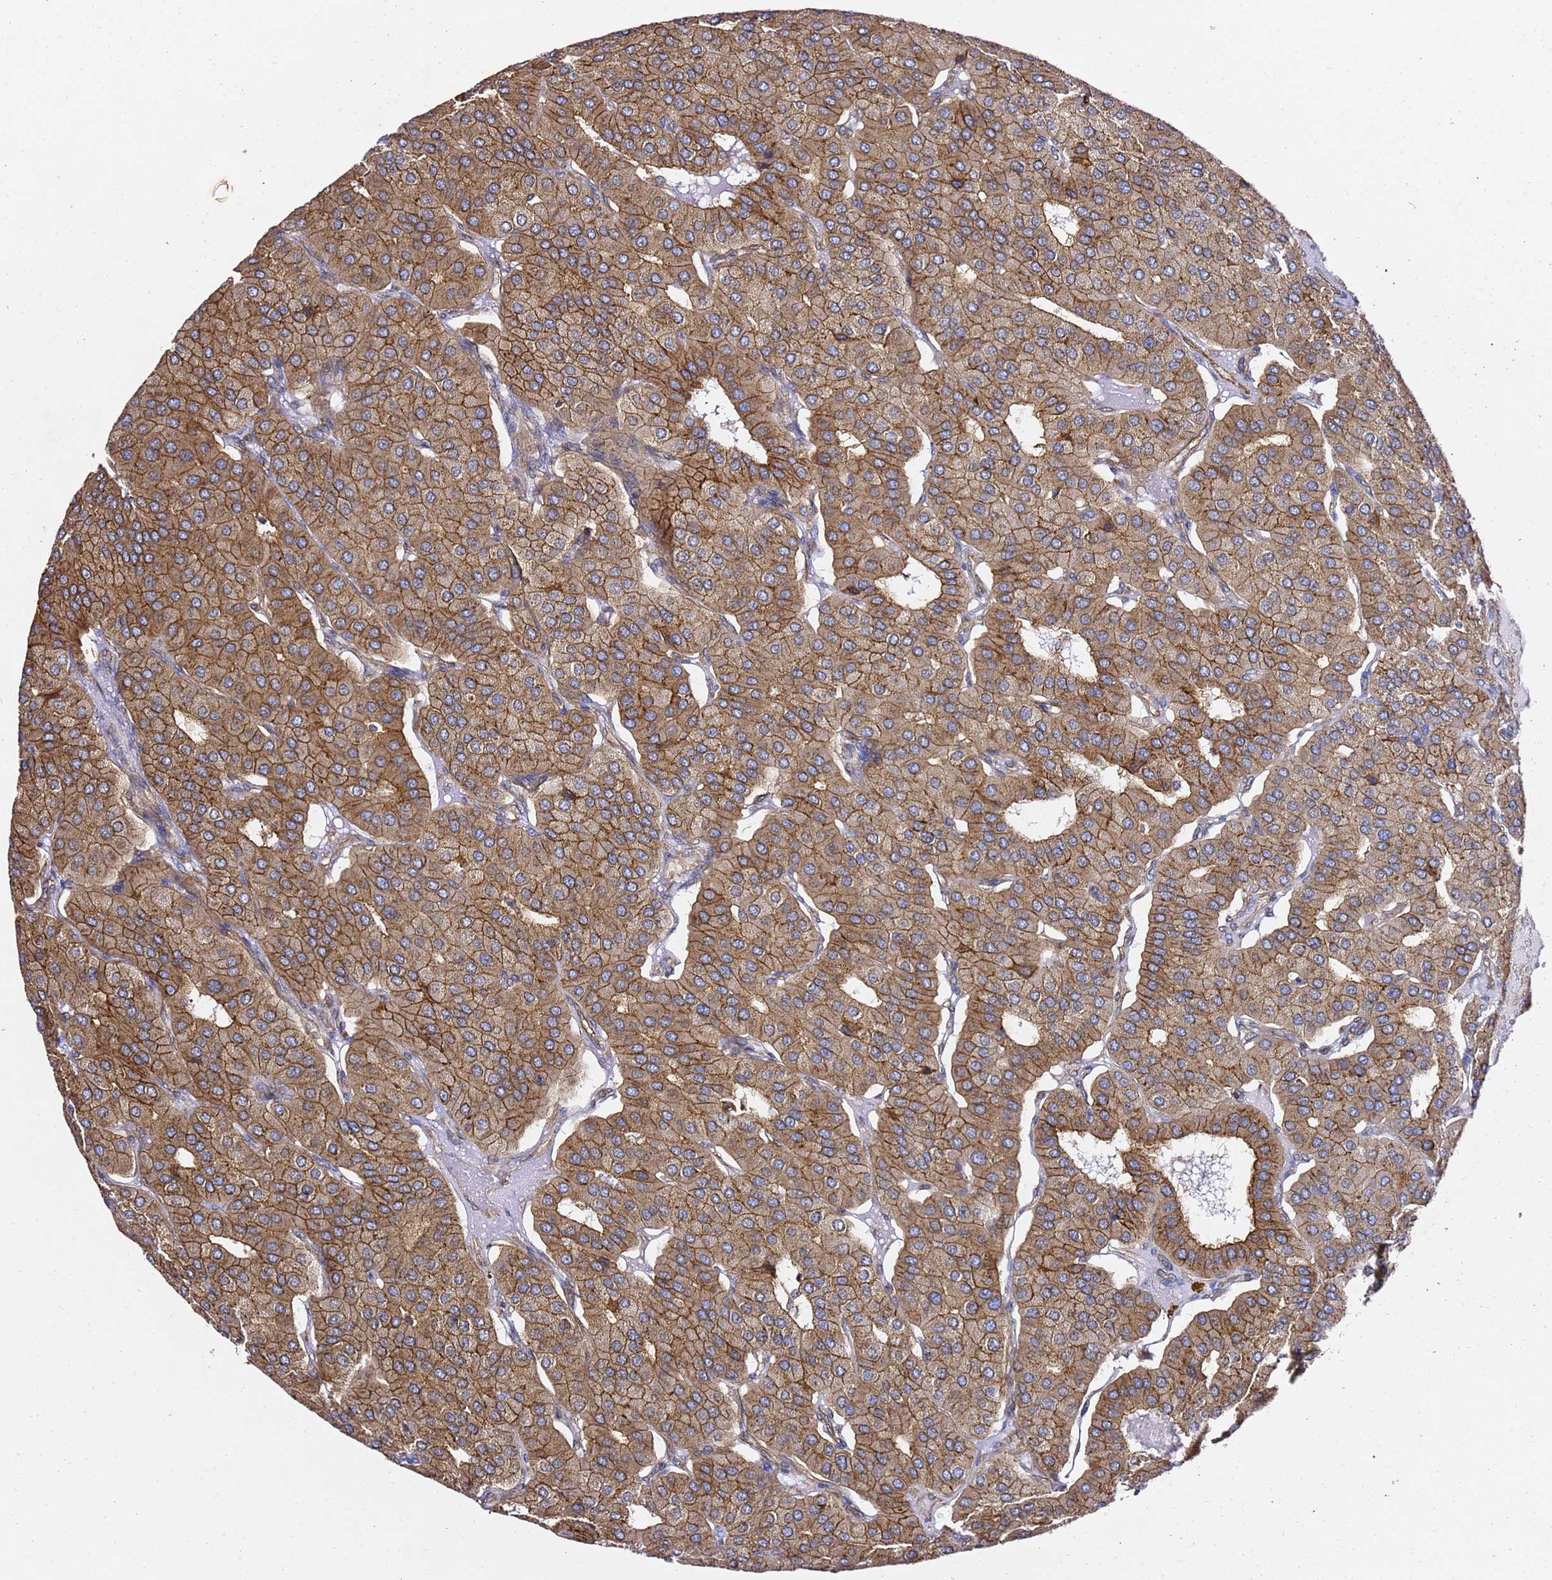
{"staining": {"intensity": "moderate", "quantity": ">75%", "location": "cytoplasmic/membranous"}, "tissue": "parathyroid gland", "cell_type": "Glandular cells", "image_type": "normal", "snomed": [{"axis": "morphology", "description": "Normal tissue, NOS"}, {"axis": "morphology", "description": "Adenoma, NOS"}, {"axis": "topography", "description": "Parathyroid gland"}], "caption": "Immunohistochemistry (IHC) of normal parathyroid gland shows medium levels of moderate cytoplasmic/membranous expression in approximately >75% of glandular cells. The protein of interest is stained brown, and the nuclei are stained in blue (DAB (3,3'-diaminobenzidine) IHC with brightfield microscopy, high magnification).", "gene": "TPST1", "patient": {"sex": "female", "age": 86}}